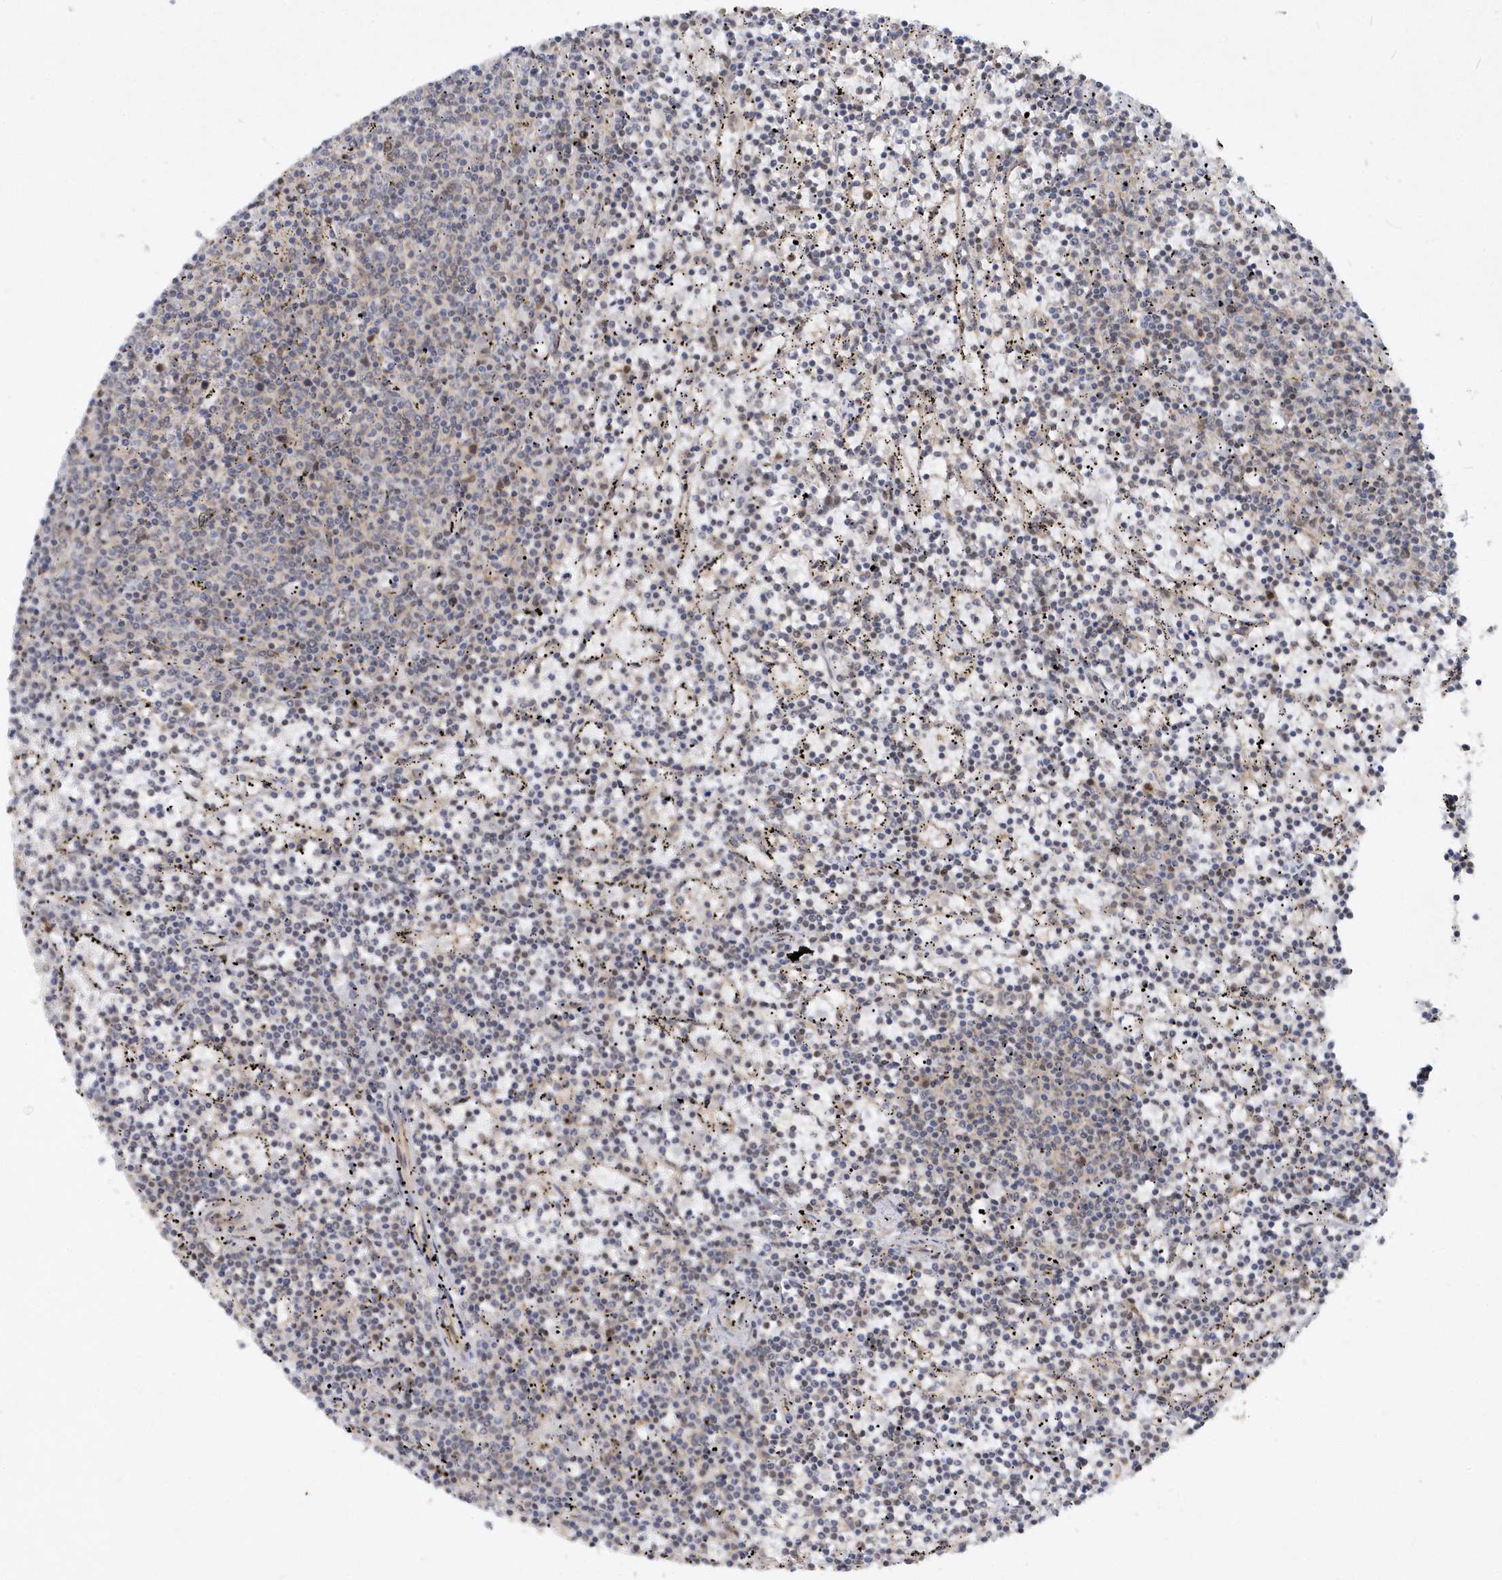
{"staining": {"intensity": "negative", "quantity": "none", "location": "none"}, "tissue": "lymphoma", "cell_type": "Tumor cells", "image_type": "cancer", "snomed": [{"axis": "morphology", "description": "Malignant lymphoma, non-Hodgkin's type, Low grade"}, {"axis": "topography", "description": "Spleen"}], "caption": "Malignant lymphoma, non-Hodgkin's type (low-grade) stained for a protein using immunohistochemistry demonstrates no positivity tumor cells.", "gene": "MXI1", "patient": {"sex": "female", "age": 50}}